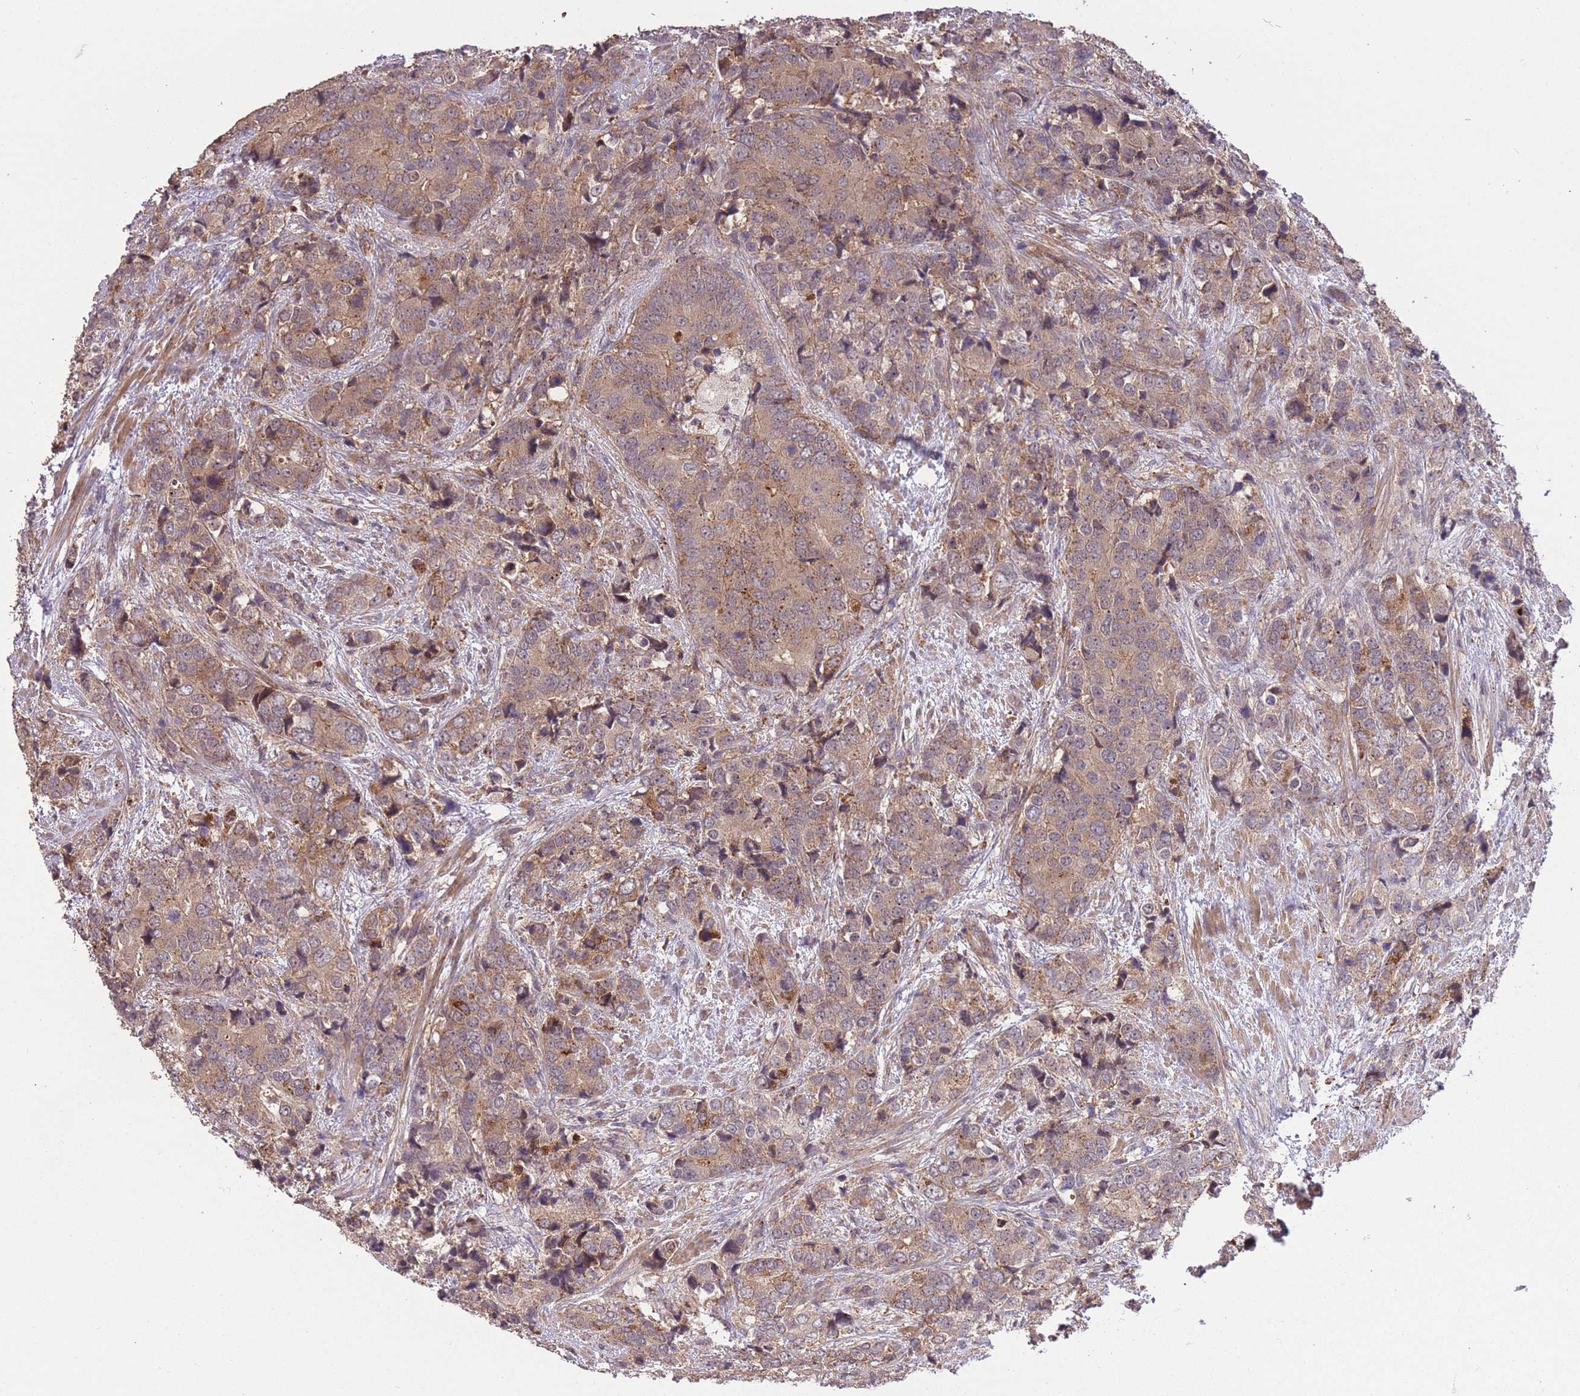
{"staining": {"intensity": "moderate", "quantity": ">75%", "location": "cytoplasmic/membranous"}, "tissue": "prostate cancer", "cell_type": "Tumor cells", "image_type": "cancer", "snomed": [{"axis": "morphology", "description": "Adenocarcinoma, High grade"}, {"axis": "topography", "description": "Prostate"}], "caption": "An immunohistochemistry (IHC) micrograph of neoplastic tissue is shown. Protein staining in brown labels moderate cytoplasmic/membranous positivity in prostate cancer (adenocarcinoma (high-grade)) within tumor cells.", "gene": "POLR3F", "patient": {"sex": "male", "age": 62}}